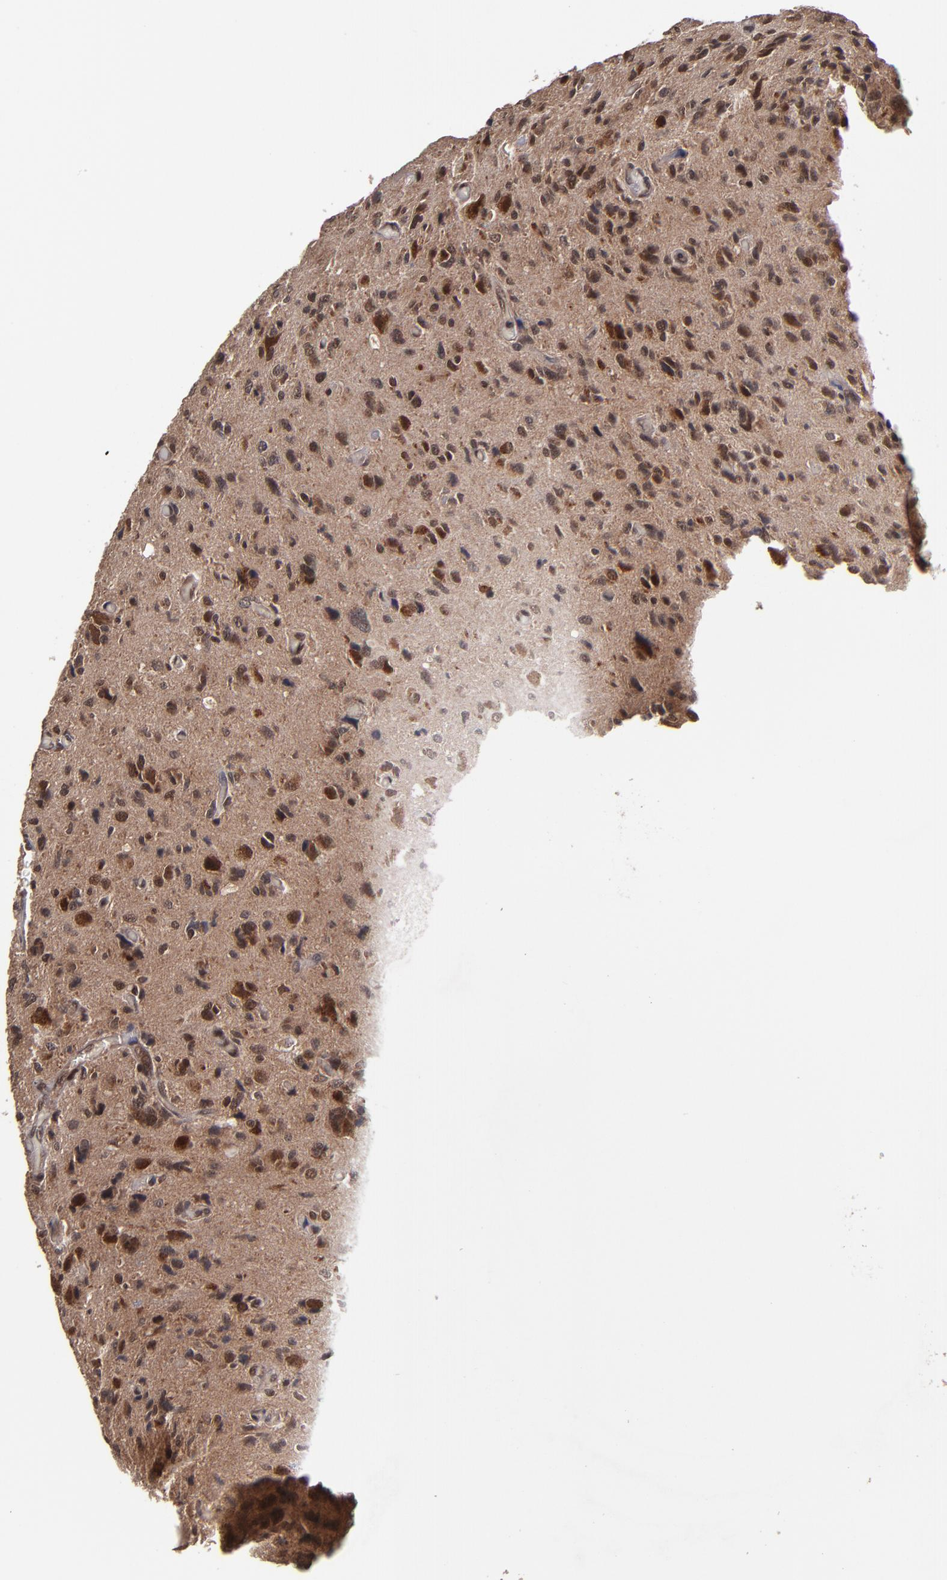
{"staining": {"intensity": "moderate", "quantity": "25%-75%", "location": "cytoplasmic/membranous,nuclear"}, "tissue": "glioma", "cell_type": "Tumor cells", "image_type": "cancer", "snomed": [{"axis": "morphology", "description": "Glioma, malignant, High grade"}, {"axis": "topography", "description": "Brain"}], "caption": "Moderate cytoplasmic/membranous and nuclear expression is present in approximately 25%-75% of tumor cells in glioma. The staining is performed using DAB (3,3'-diaminobenzidine) brown chromogen to label protein expression. The nuclei are counter-stained blue using hematoxylin.", "gene": "CUL5", "patient": {"sex": "male", "age": 69}}